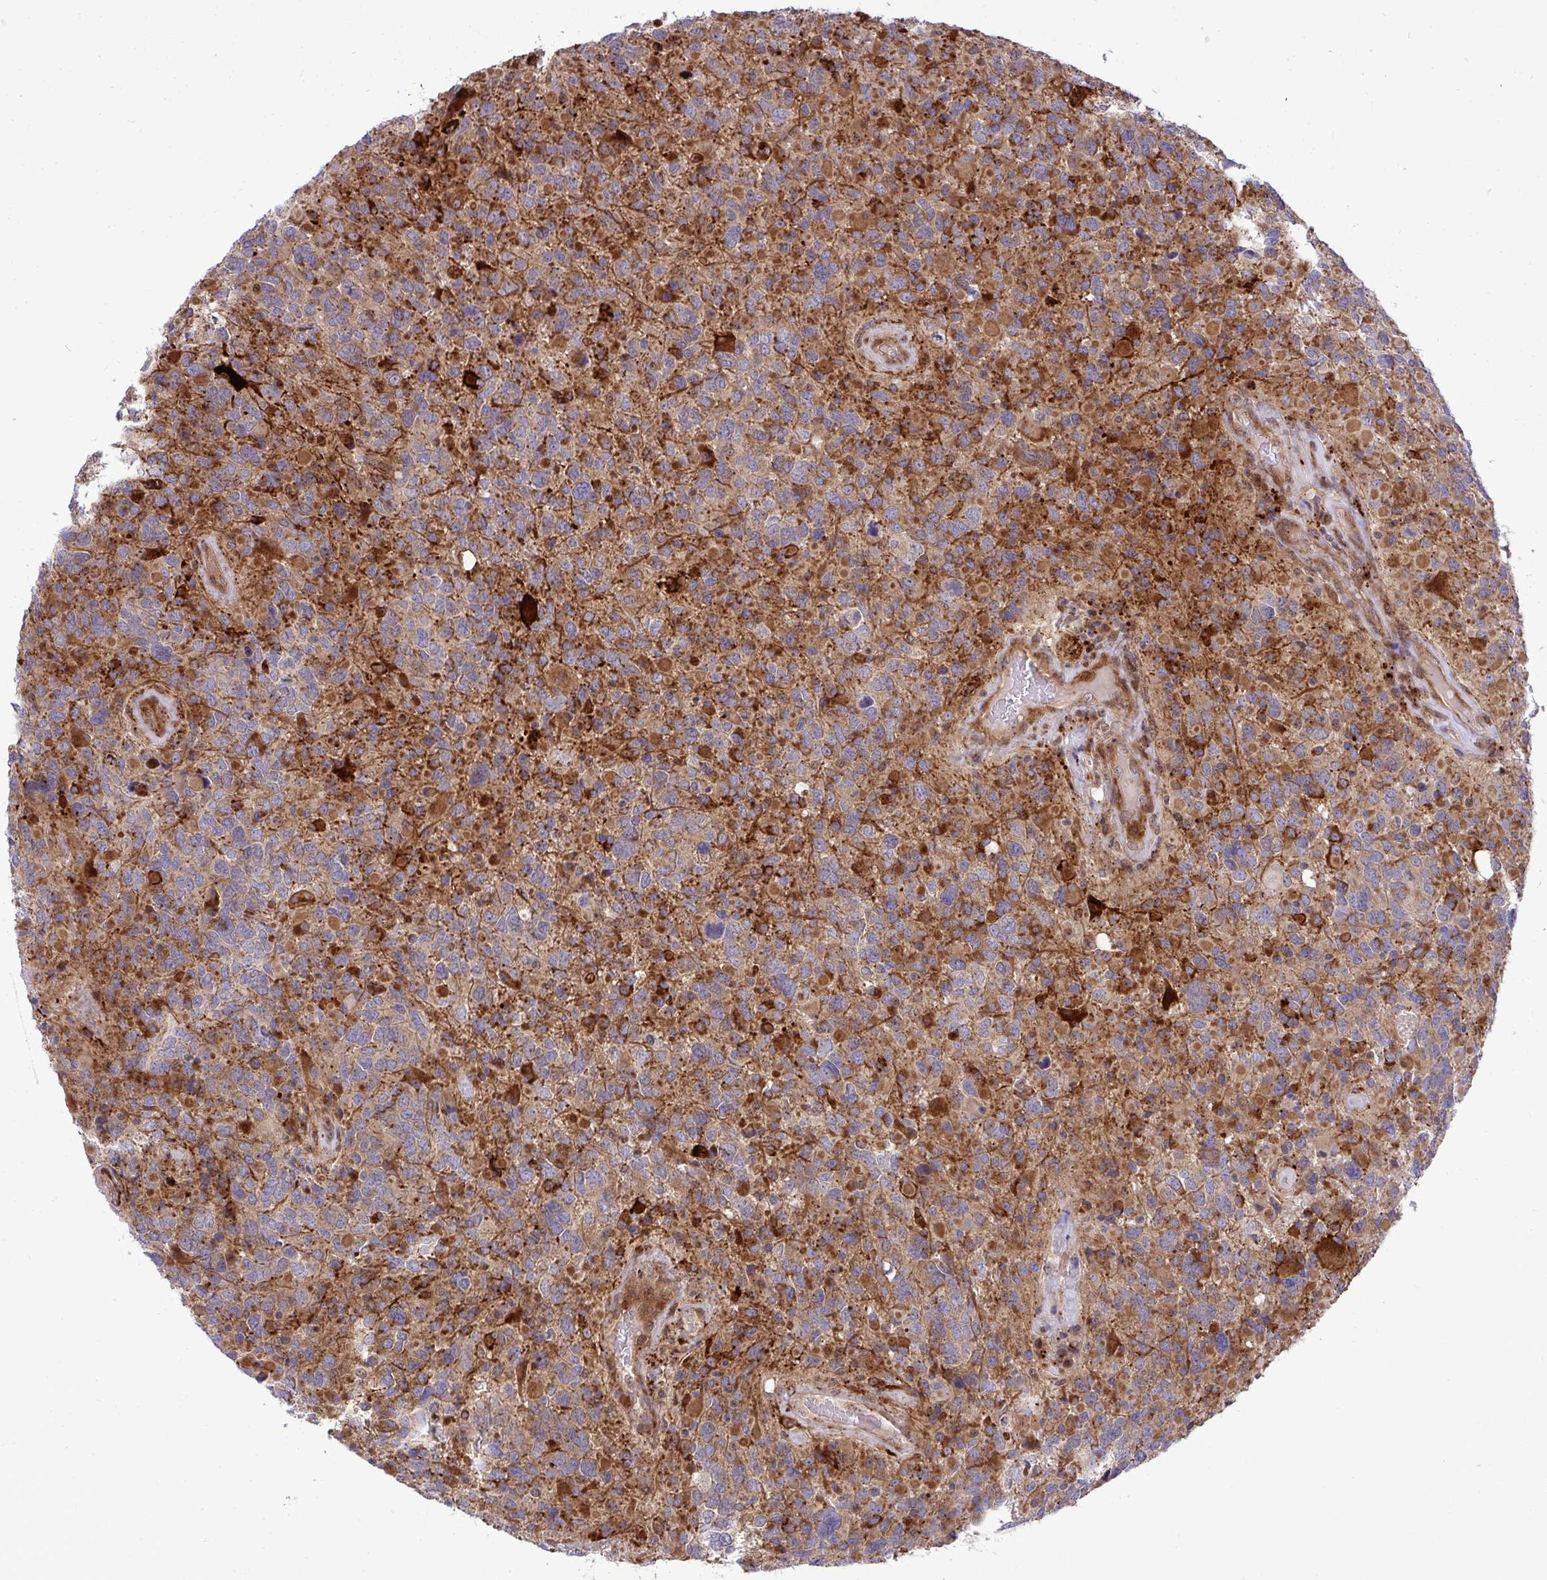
{"staining": {"intensity": "moderate", "quantity": ">75%", "location": "cytoplasmic/membranous"}, "tissue": "glioma", "cell_type": "Tumor cells", "image_type": "cancer", "snomed": [{"axis": "morphology", "description": "Glioma, malignant, High grade"}, {"axis": "topography", "description": "Brain"}], "caption": "Immunohistochemical staining of malignant high-grade glioma reveals medium levels of moderate cytoplasmic/membranous staining in about >75% of tumor cells. Nuclei are stained in blue.", "gene": "TRIM44", "patient": {"sex": "female", "age": 40}}